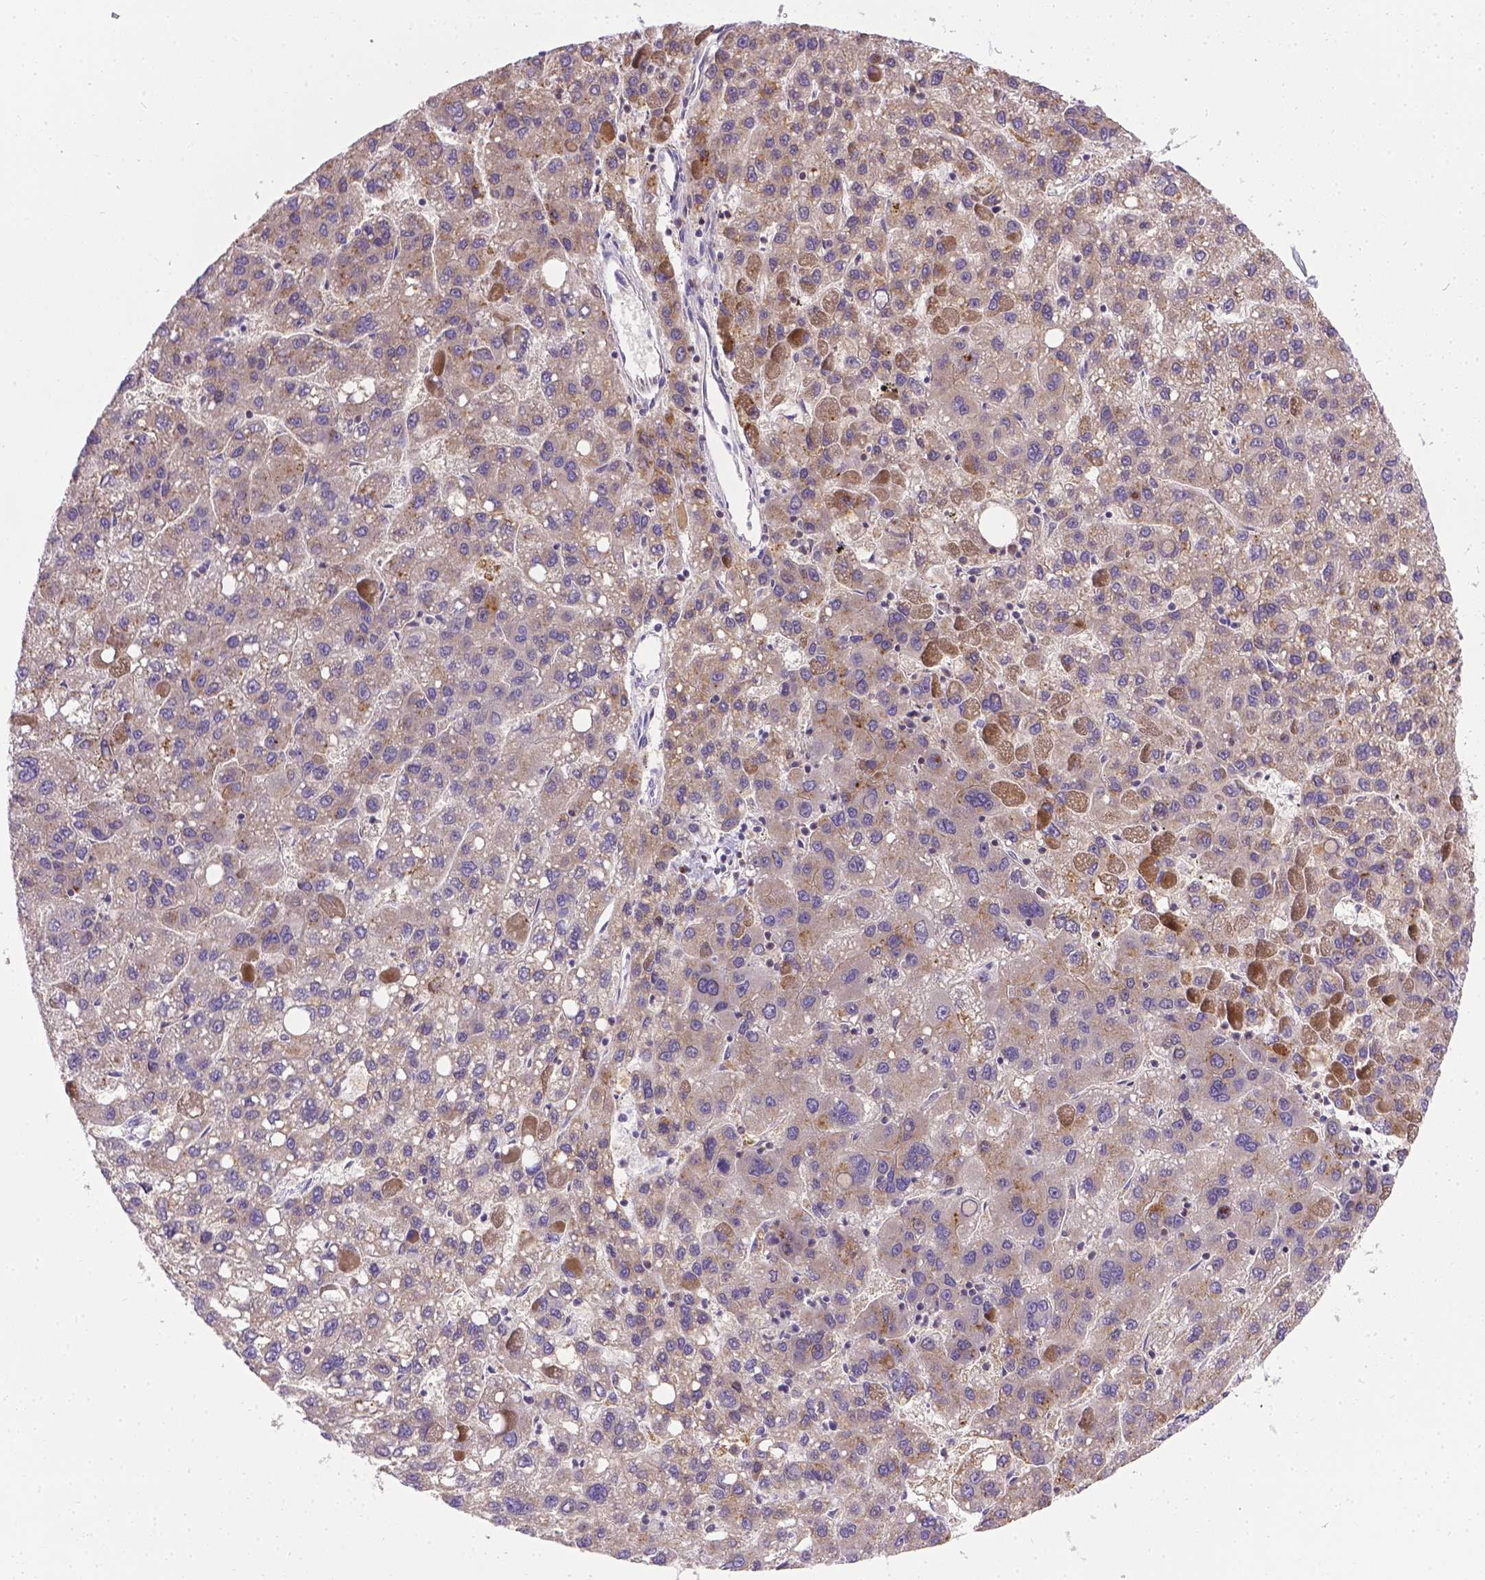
{"staining": {"intensity": "weak", "quantity": ">75%", "location": "cytoplasmic/membranous"}, "tissue": "liver cancer", "cell_type": "Tumor cells", "image_type": "cancer", "snomed": [{"axis": "morphology", "description": "Carcinoma, Hepatocellular, NOS"}, {"axis": "topography", "description": "Liver"}], "caption": "The immunohistochemical stain shows weak cytoplasmic/membranous expression in tumor cells of liver hepatocellular carcinoma tissue.", "gene": "TM4SF18", "patient": {"sex": "female", "age": 82}}